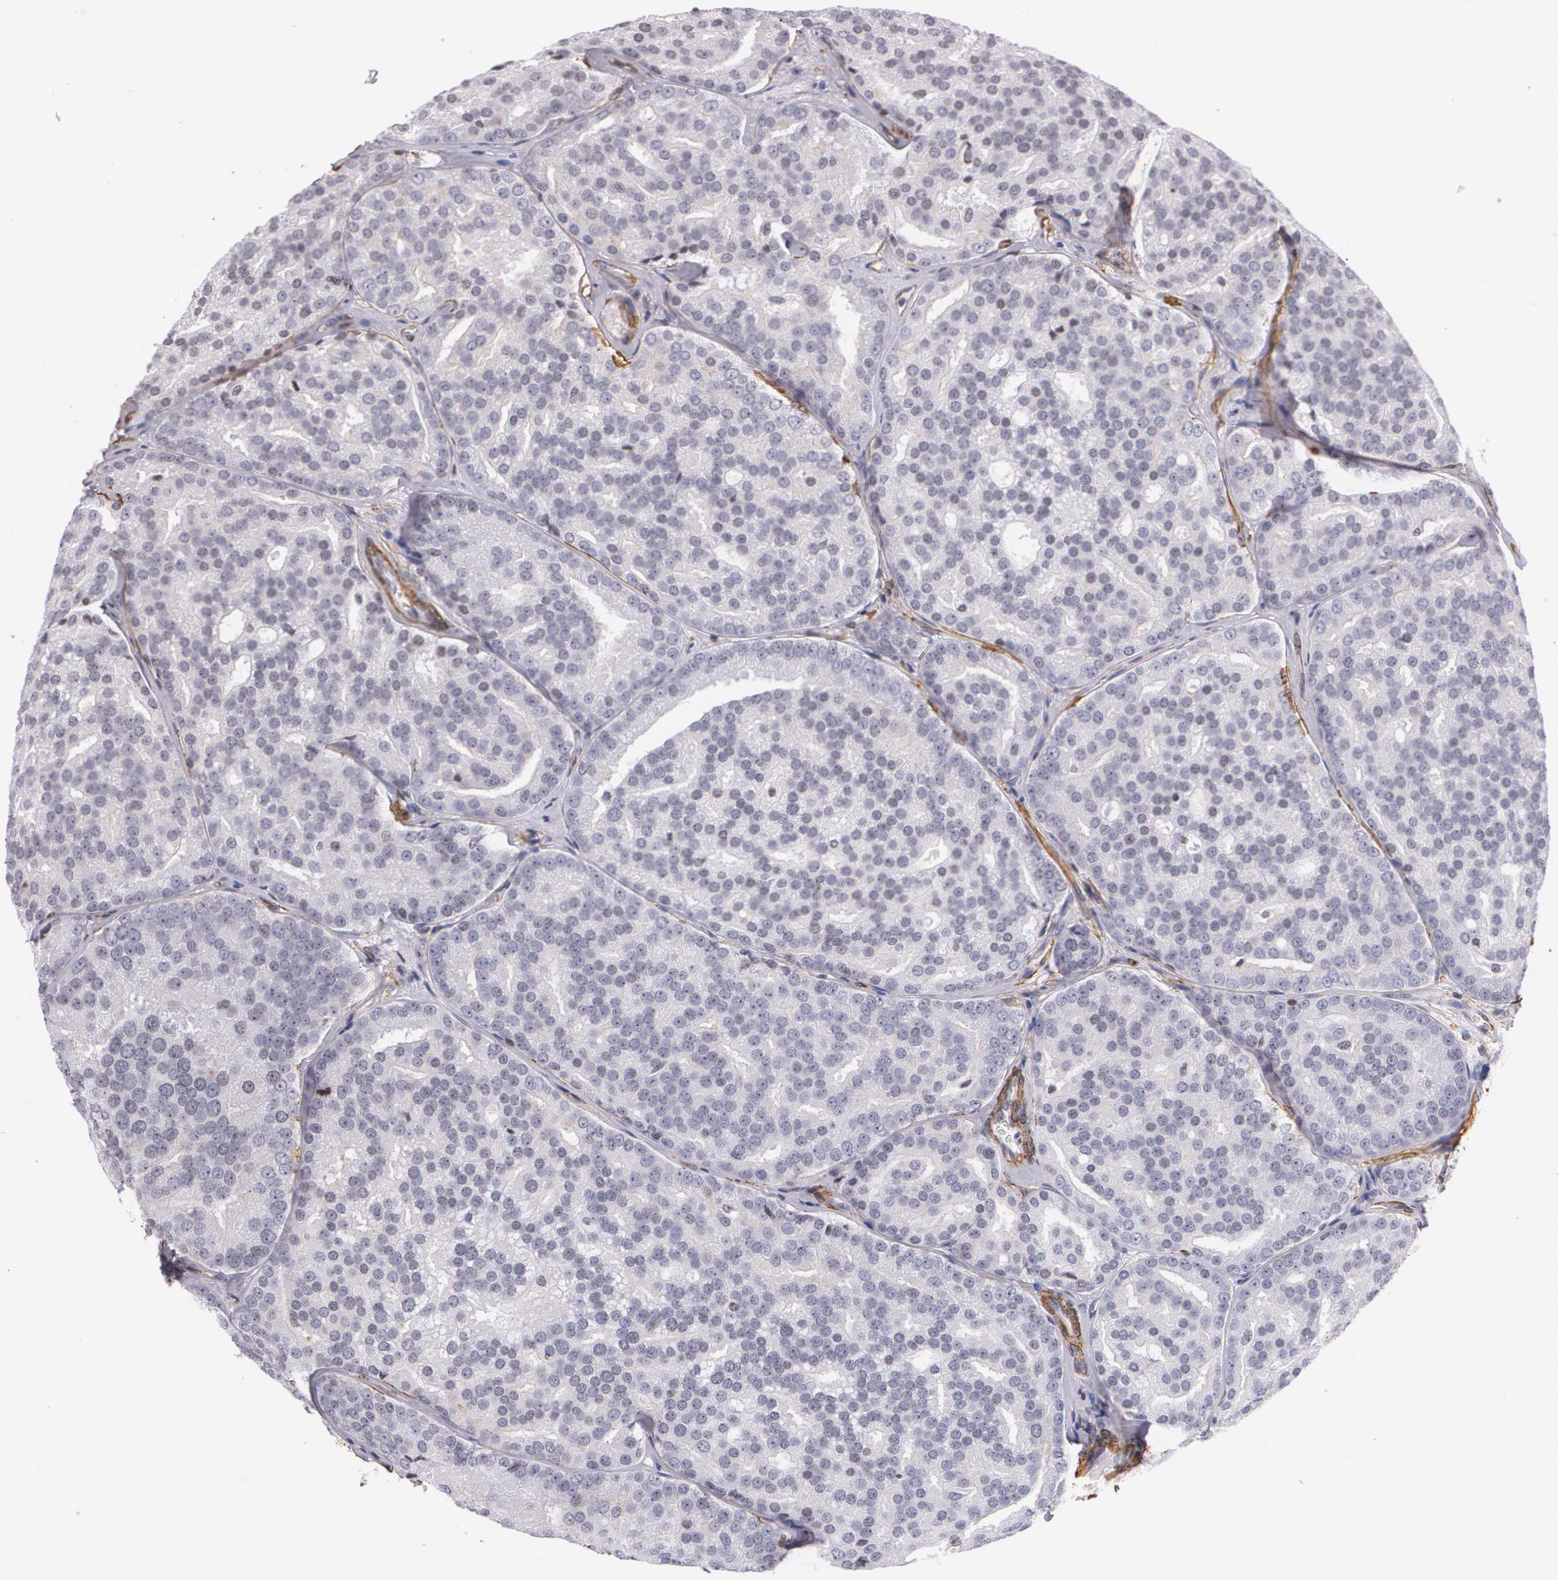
{"staining": {"intensity": "negative", "quantity": "none", "location": "none"}, "tissue": "prostate cancer", "cell_type": "Tumor cells", "image_type": "cancer", "snomed": [{"axis": "morphology", "description": "Adenocarcinoma, High grade"}, {"axis": "topography", "description": "Prostate"}], "caption": "Prostate cancer (adenocarcinoma (high-grade)) stained for a protein using IHC exhibits no staining tumor cells.", "gene": "VAMP1", "patient": {"sex": "male", "age": 64}}